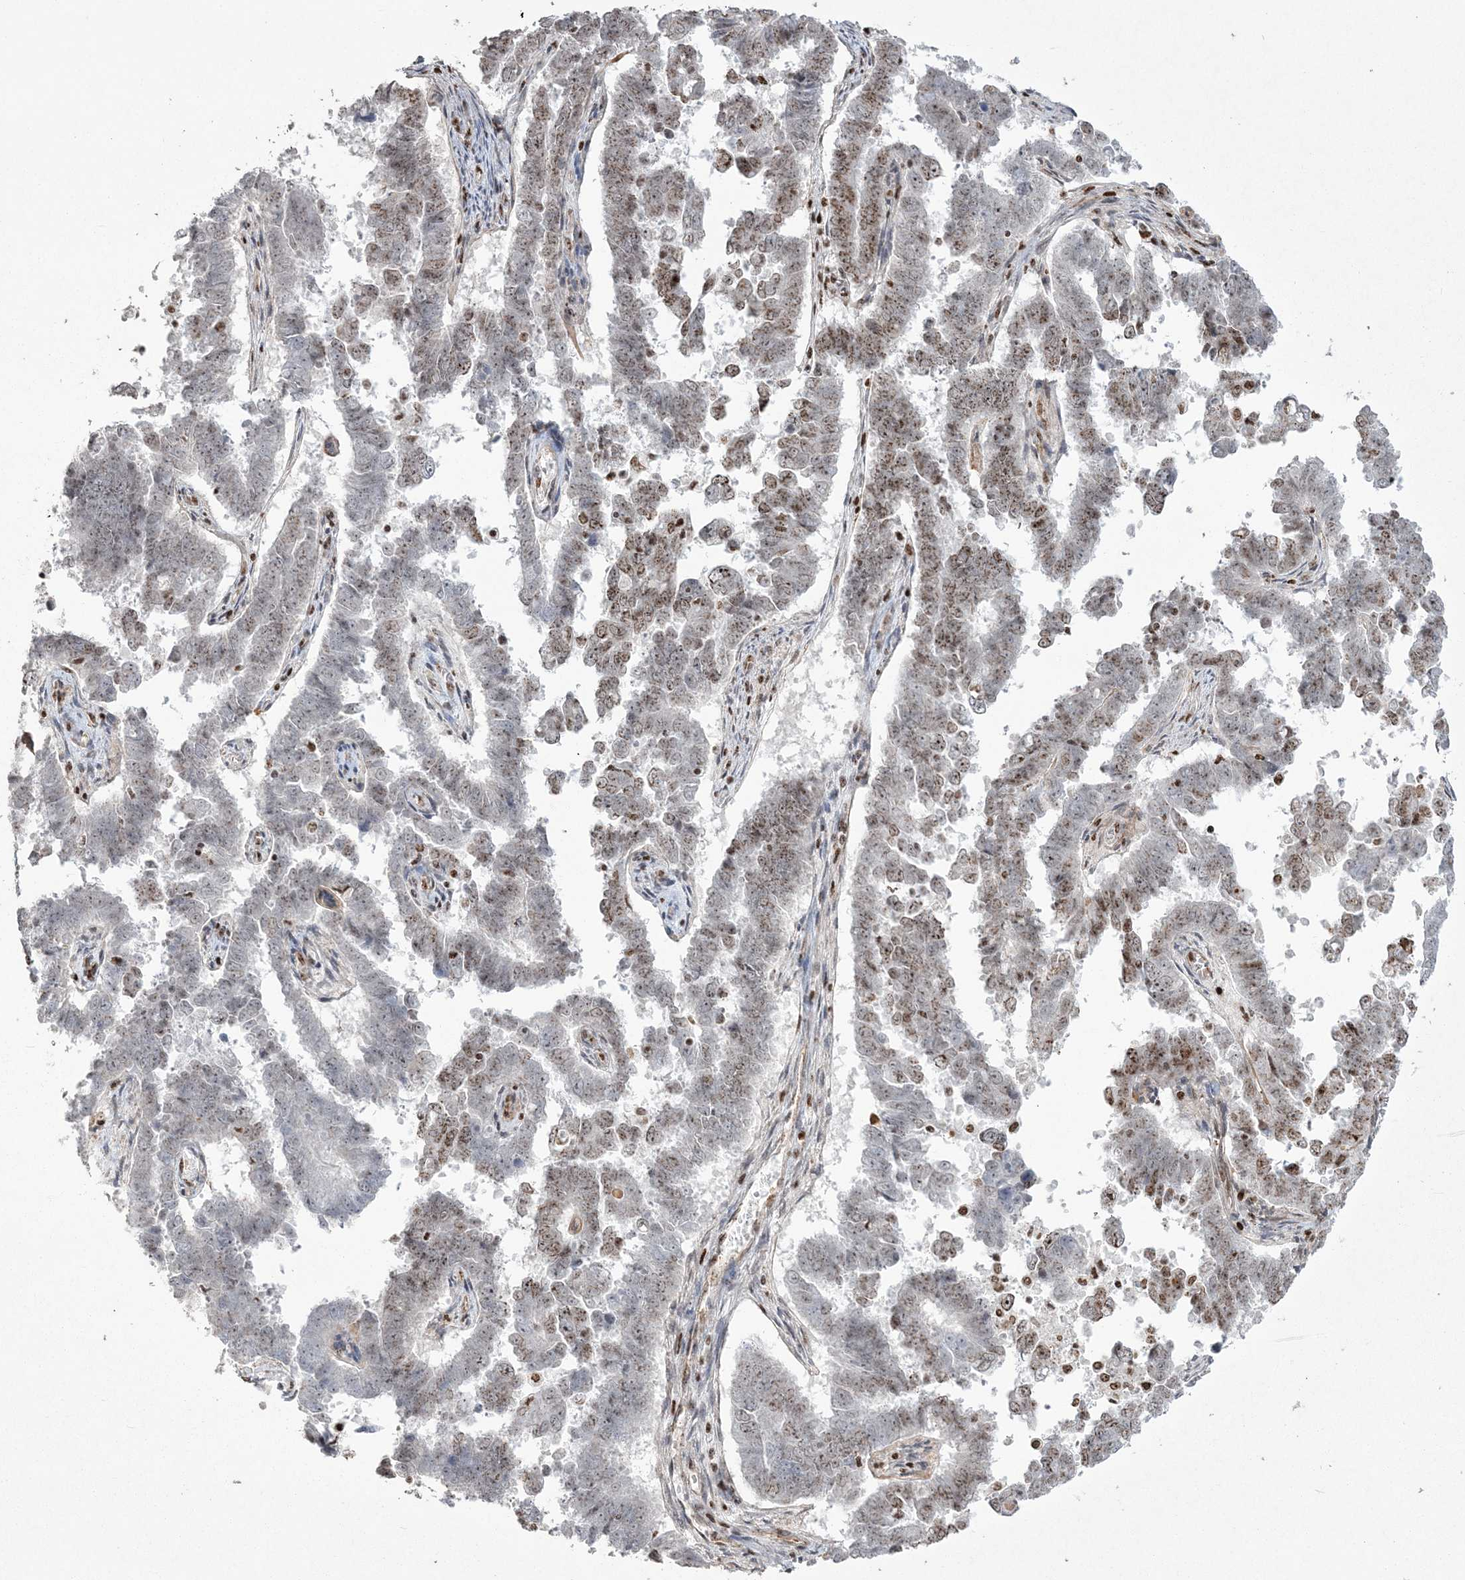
{"staining": {"intensity": "moderate", "quantity": "25%-75%", "location": "nuclear"}, "tissue": "endometrial cancer", "cell_type": "Tumor cells", "image_type": "cancer", "snomed": [{"axis": "morphology", "description": "Adenocarcinoma, NOS"}, {"axis": "topography", "description": "Endometrium"}], "caption": "Moderate nuclear protein positivity is present in approximately 25%-75% of tumor cells in endometrial adenocarcinoma.", "gene": "RBM17", "patient": {"sex": "female", "age": 75}}